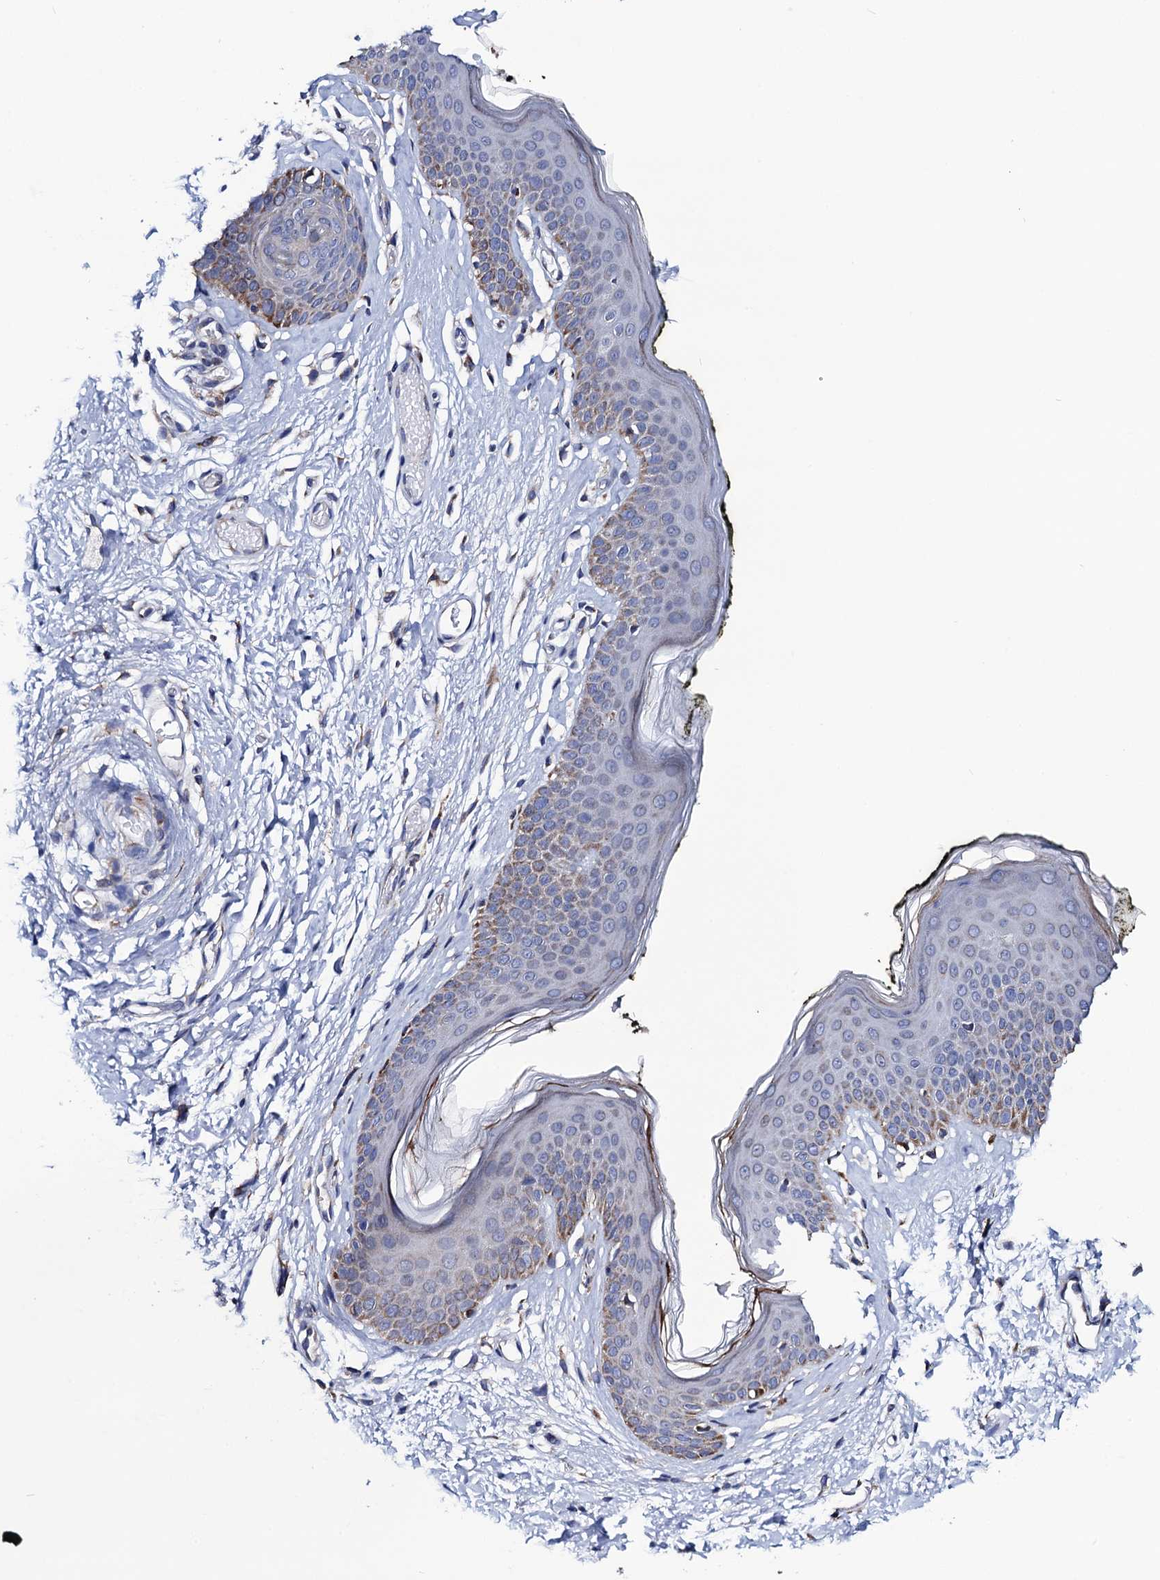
{"staining": {"intensity": "moderate", "quantity": "25%-75%", "location": "cytoplasmic/membranous"}, "tissue": "skin", "cell_type": "Epidermal cells", "image_type": "normal", "snomed": [{"axis": "morphology", "description": "Normal tissue, NOS"}, {"axis": "morphology", "description": "Inflammation, NOS"}, {"axis": "topography", "description": "Vulva"}], "caption": "A micrograph of human skin stained for a protein shows moderate cytoplasmic/membranous brown staining in epidermal cells. (Brightfield microscopy of DAB IHC at high magnification).", "gene": "PTCD3", "patient": {"sex": "female", "age": 84}}